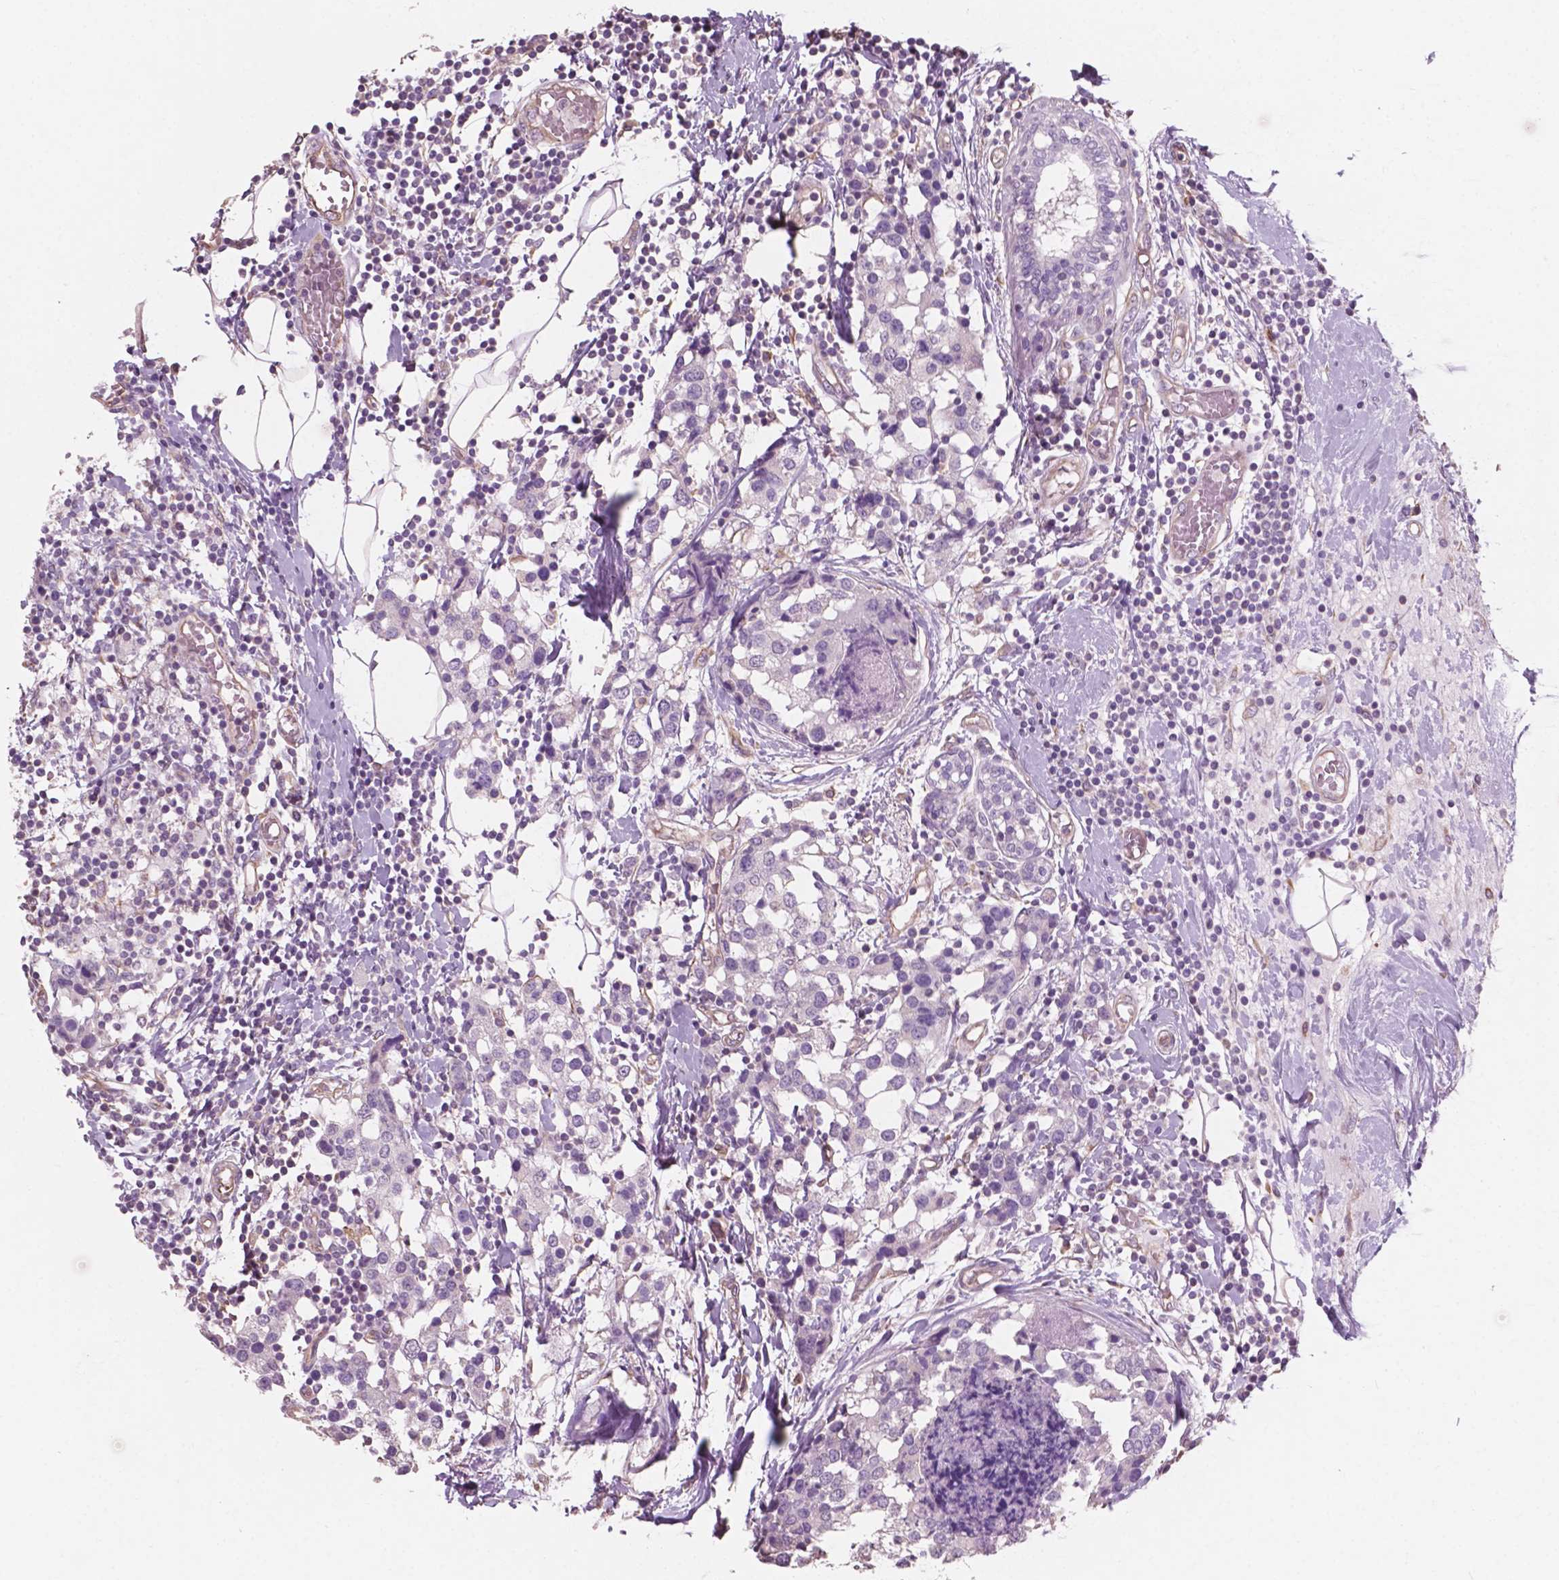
{"staining": {"intensity": "negative", "quantity": "none", "location": "none"}, "tissue": "breast cancer", "cell_type": "Tumor cells", "image_type": "cancer", "snomed": [{"axis": "morphology", "description": "Lobular carcinoma"}, {"axis": "topography", "description": "Breast"}], "caption": "Micrograph shows no protein staining in tumor cells of breast cancer (lobular carcinoma) tissue.", "gene": "AWAT1", "patient": {"sex": "female", "age": 59}}